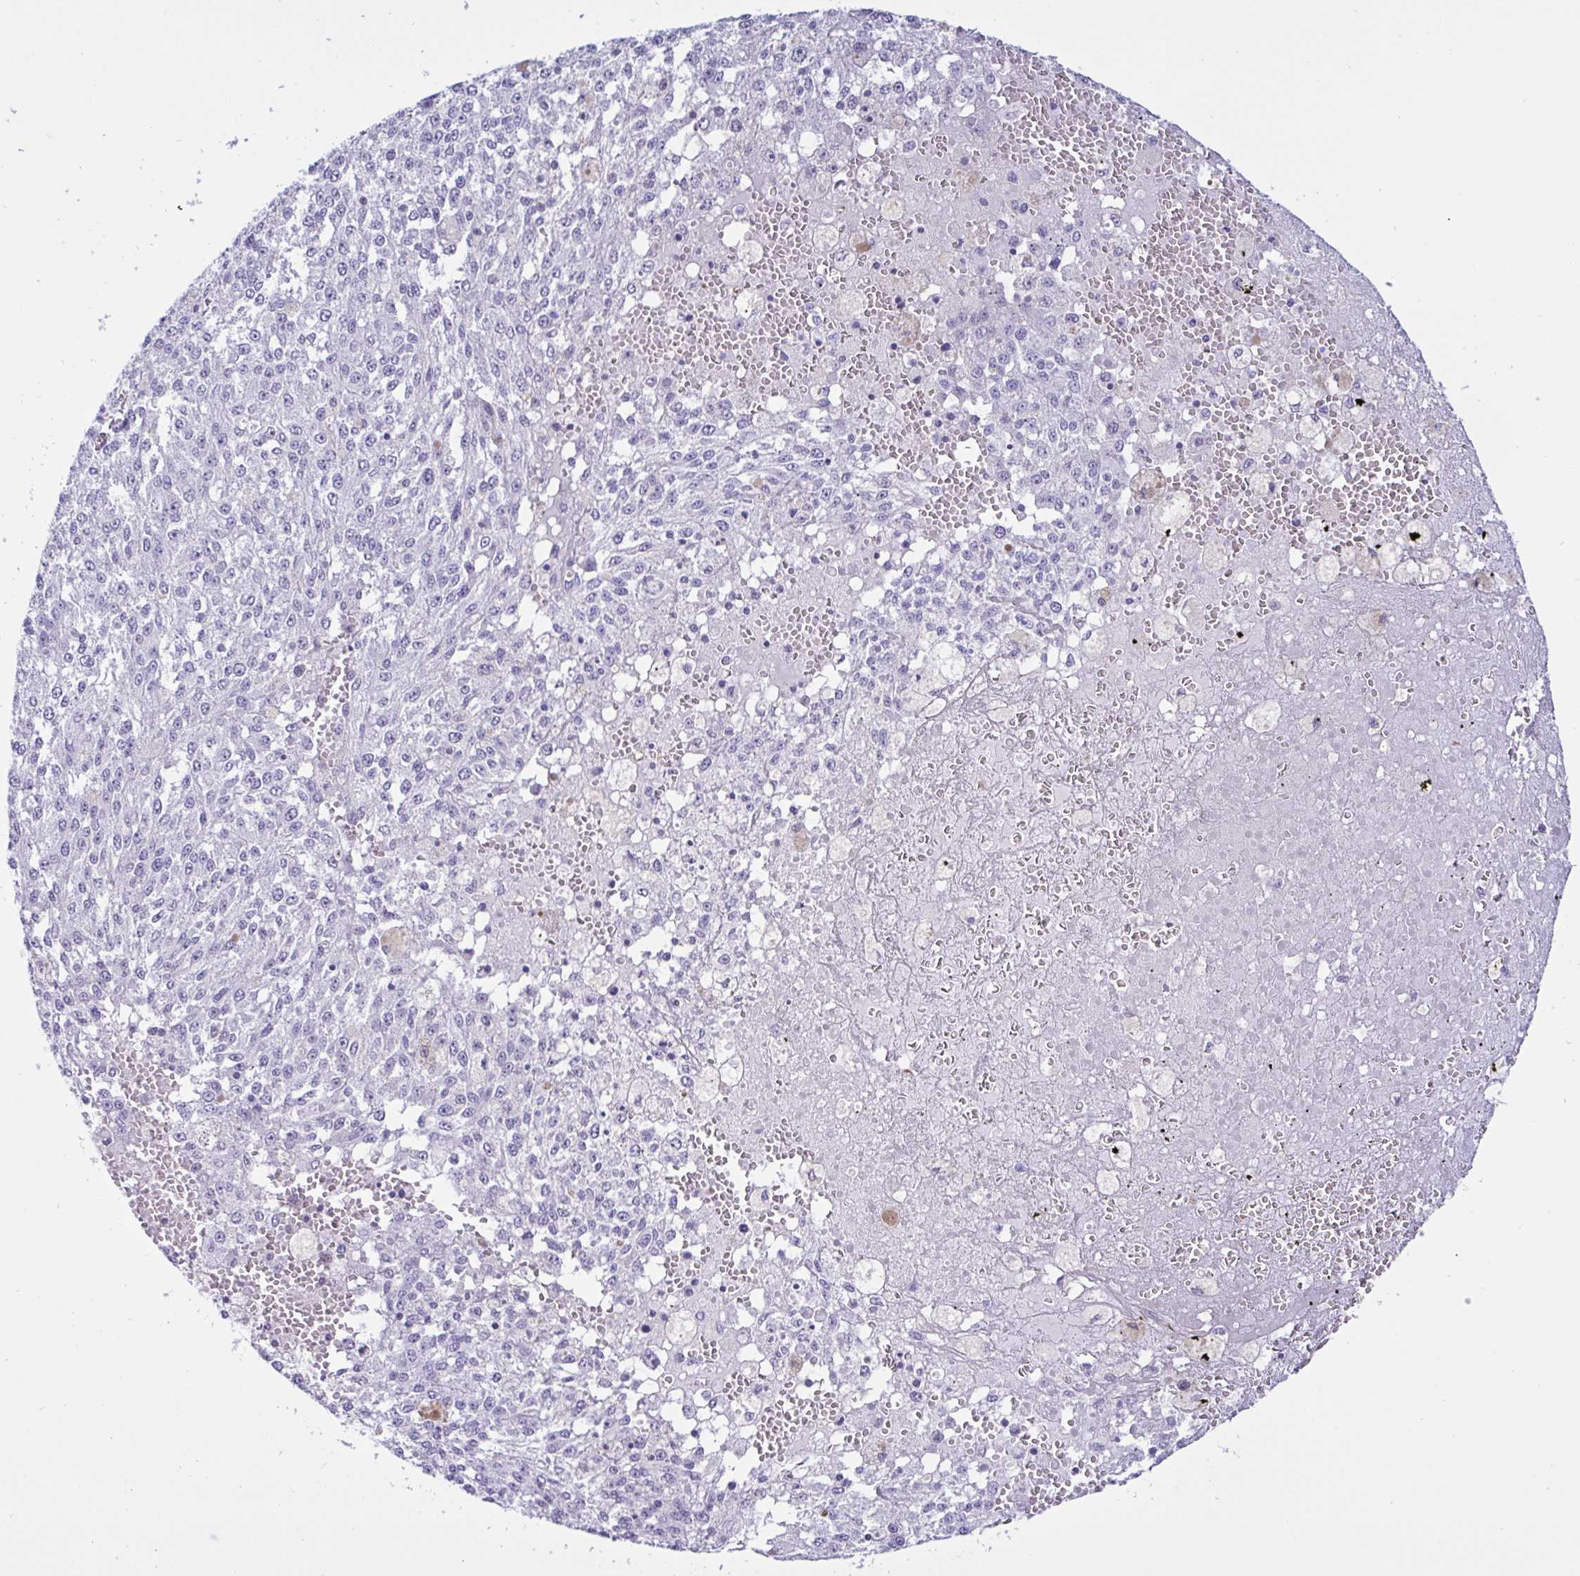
{"staining": {"intensity": "negative", "quantity": "none", "location": "none"}, "tissue": "melanoma", "cell_type": "Tumor cells", "image_type": "cancer", "snomed": [{"axis": "morphology", "description": "Malignant melanoma, Metastatic site"}, {"axis": "topography", "description": "Lymph node"}], "caption": "Immunohistochemical staining of malignant melanoma (metastatic site) displays no significant staining in tumor cells. (DAB IHC with hematoxylin counter stain).", "gene": "SMAD5", "patient": {"sex": "female", "age": 64}}